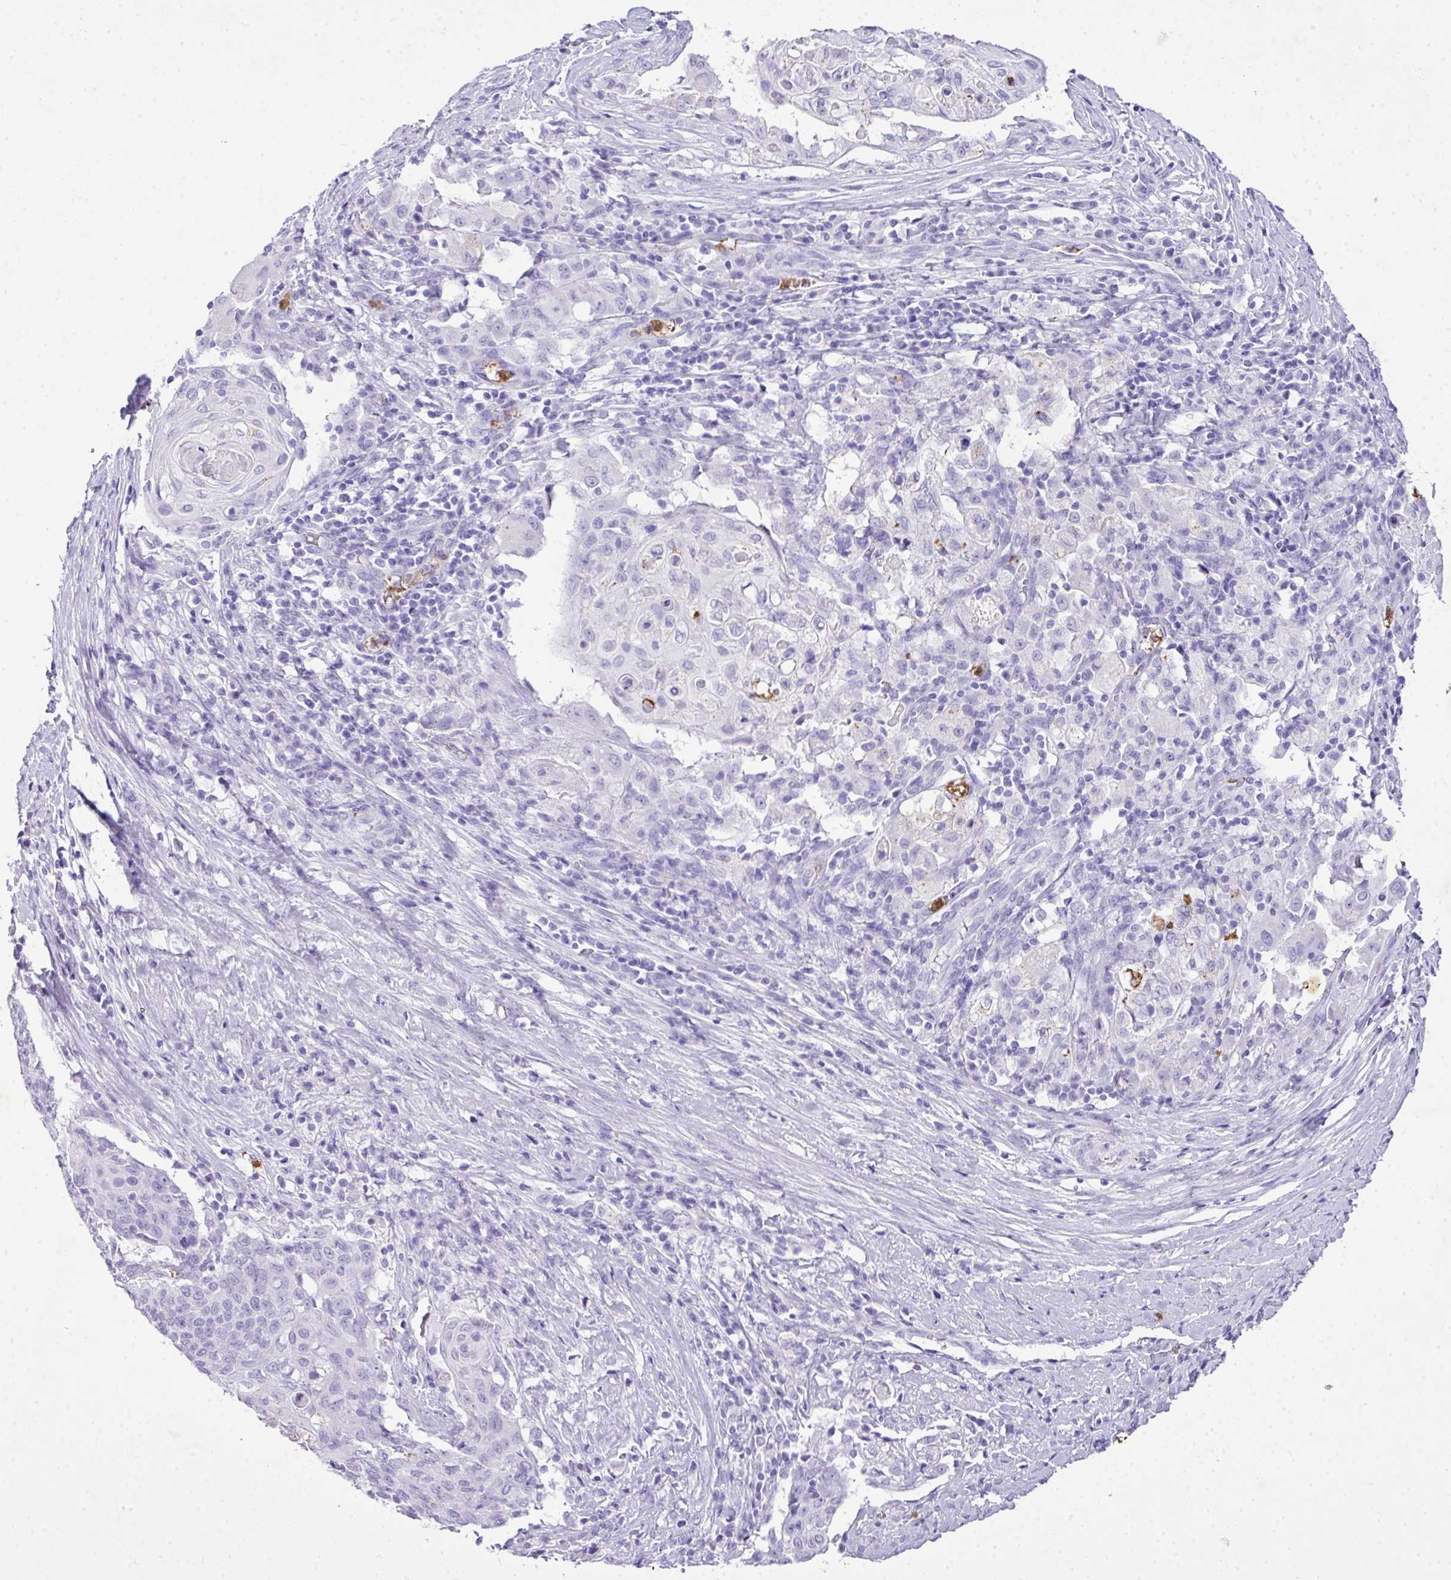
{"staining": {"intensity": "negative", "quantity": "none", "location": "none"}, "tissue": "cervical cancer", "cell_type": "Tumor cells", "image_type": "cancer", "snomed": [{"axis": "morphology", "description": "Squamous cell carcinoma, NOS"}, {"axis": "topography", "description": "Cervix"}], "caption": "The immunohistochemistry (IHC) photomicrograph has no significant expression in tumor cells of squamous cell carcinoma (cervical) tissue.", "gene": "KCNJ11", "patient": {"sex": "female", "age": 39}}